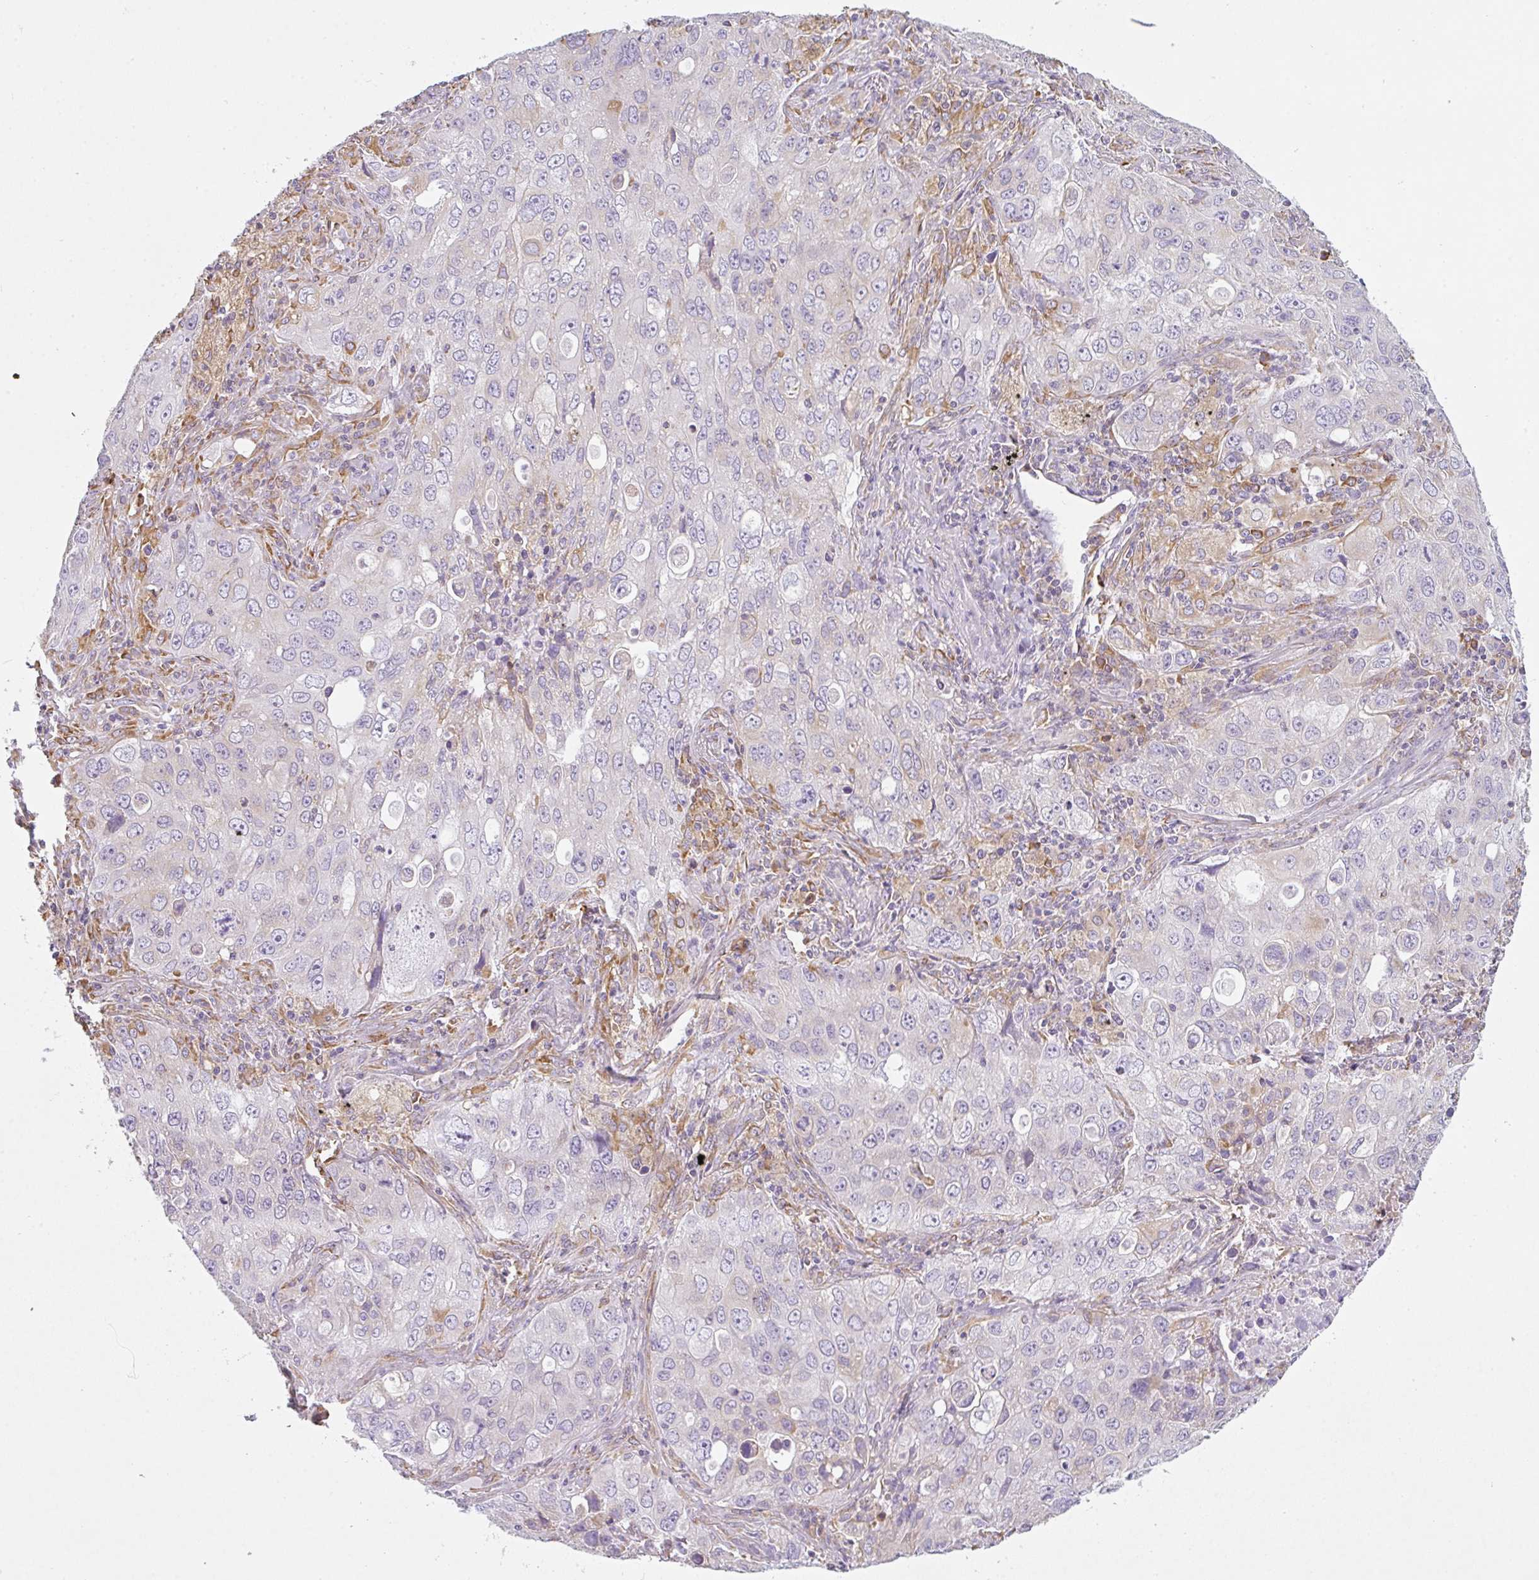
{"staining": {"intensity": "negative", "quantity": "none", "location": "none"}, "tissue": "lung cancer", "cell_type": "Tumor cells", "image_type": "cancer", "snomed": [{"axis": "morphology", "description": "Adenocarcinoma, NOS"}, {"axis": "morphology", "description": "Adenocarcinoma, metastatic, NOS"}, {"axis": "topography", "description": "Lymph node"}, {"axis": "topography", "description": "Lung"}], "caption": "Lung metastatic adenocarcinoma was stained to show a protein in brown. There is no significant expression in tumor cells.", "gene": "DOK4", "patient": {"sex": "female", "age": 42}}